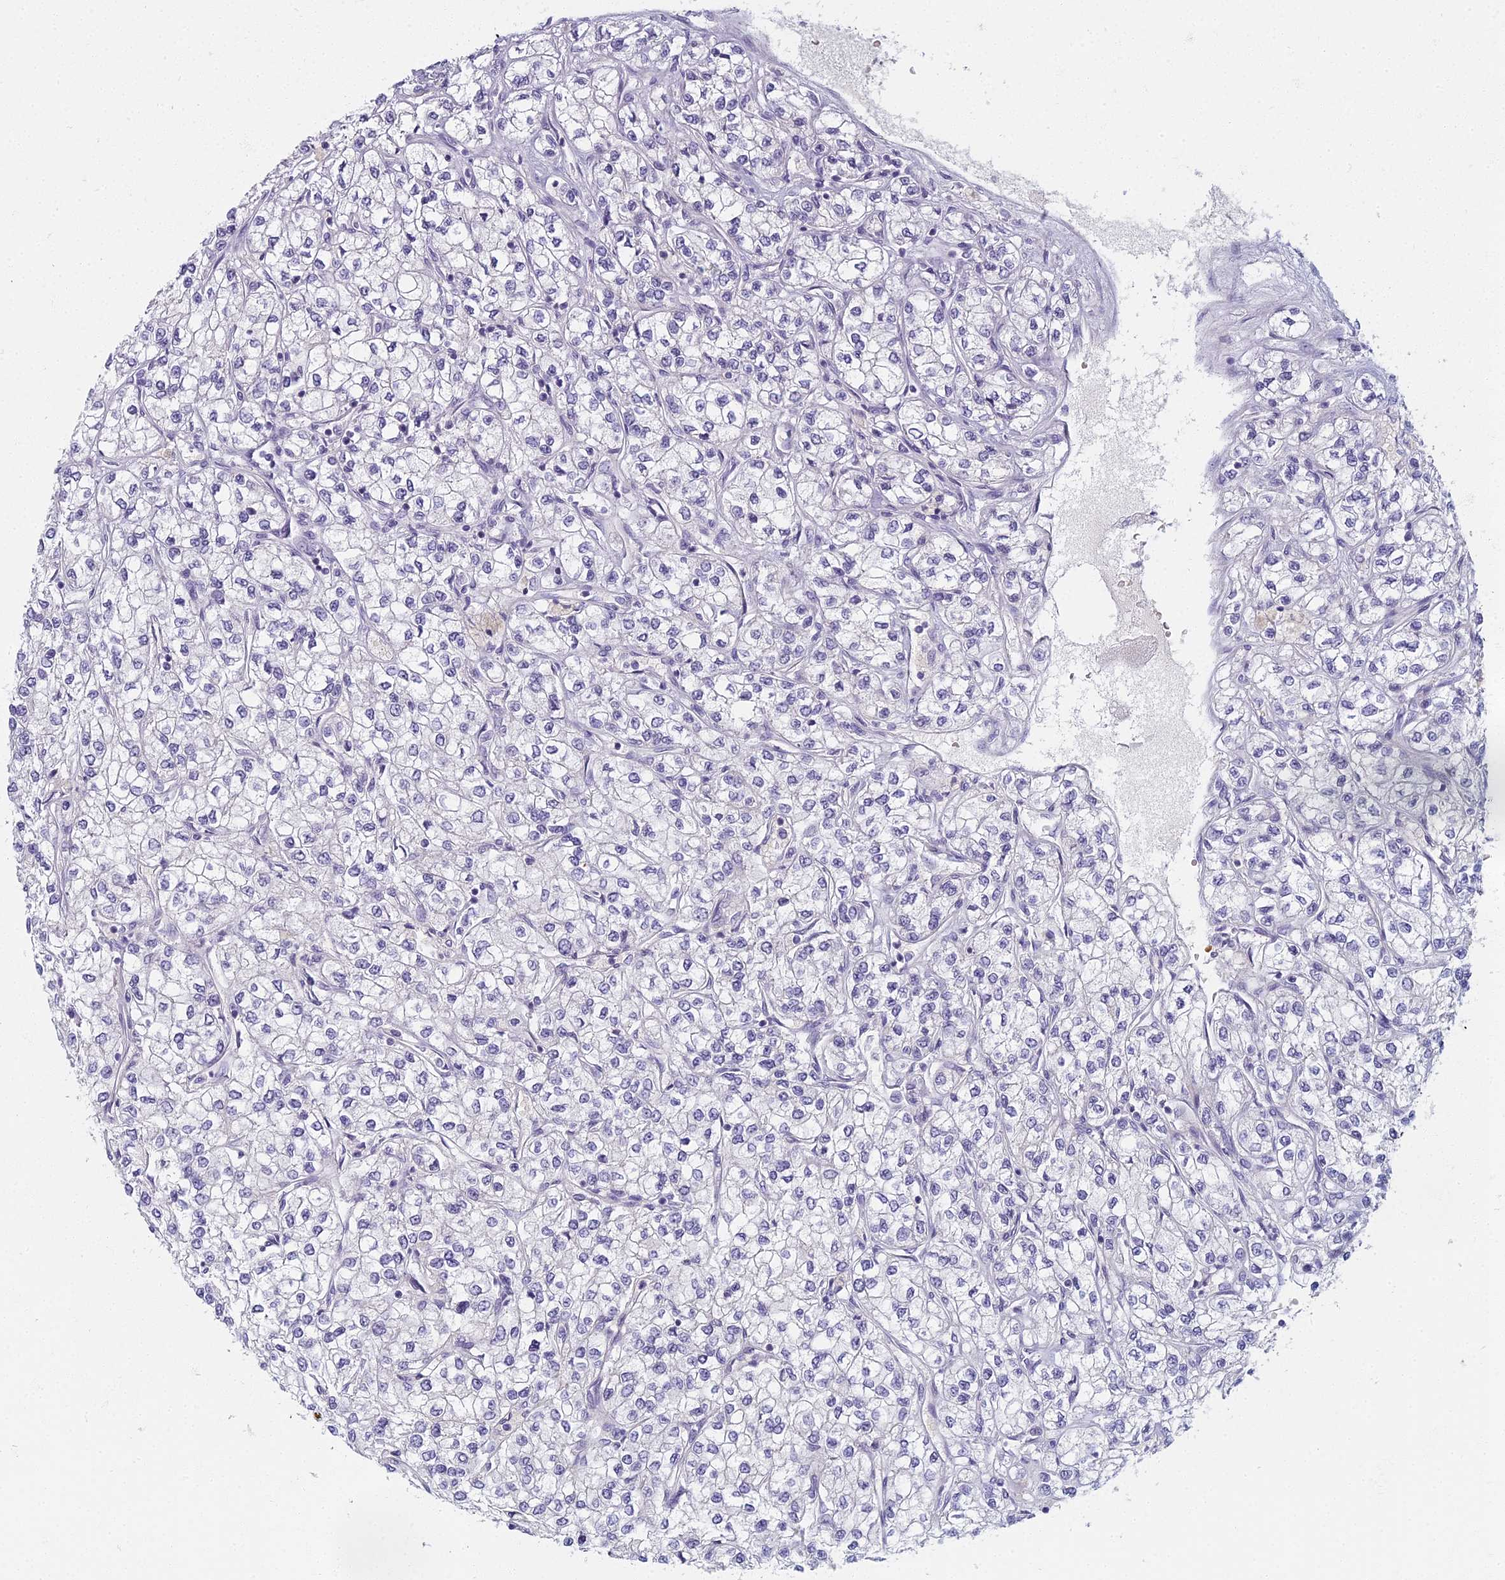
{"staining": {"intensity": "negative", "quantity": "none", "location": "none"}, "tissue": "renal cancer", "cell_type": "Tumor cells", "image_type": "cancer", "snomed": [{"axis": "morphology", "description": "Adenocarcinoma, NOS"}, {"axis": "topography", "description": "Kidney"}], "caption": "Immunohistochemistry of human renal adenocarcinoma shows no staining in tumor cells.", "gene": "ARL15", "patient": {"sex": "male", "age": 80}}